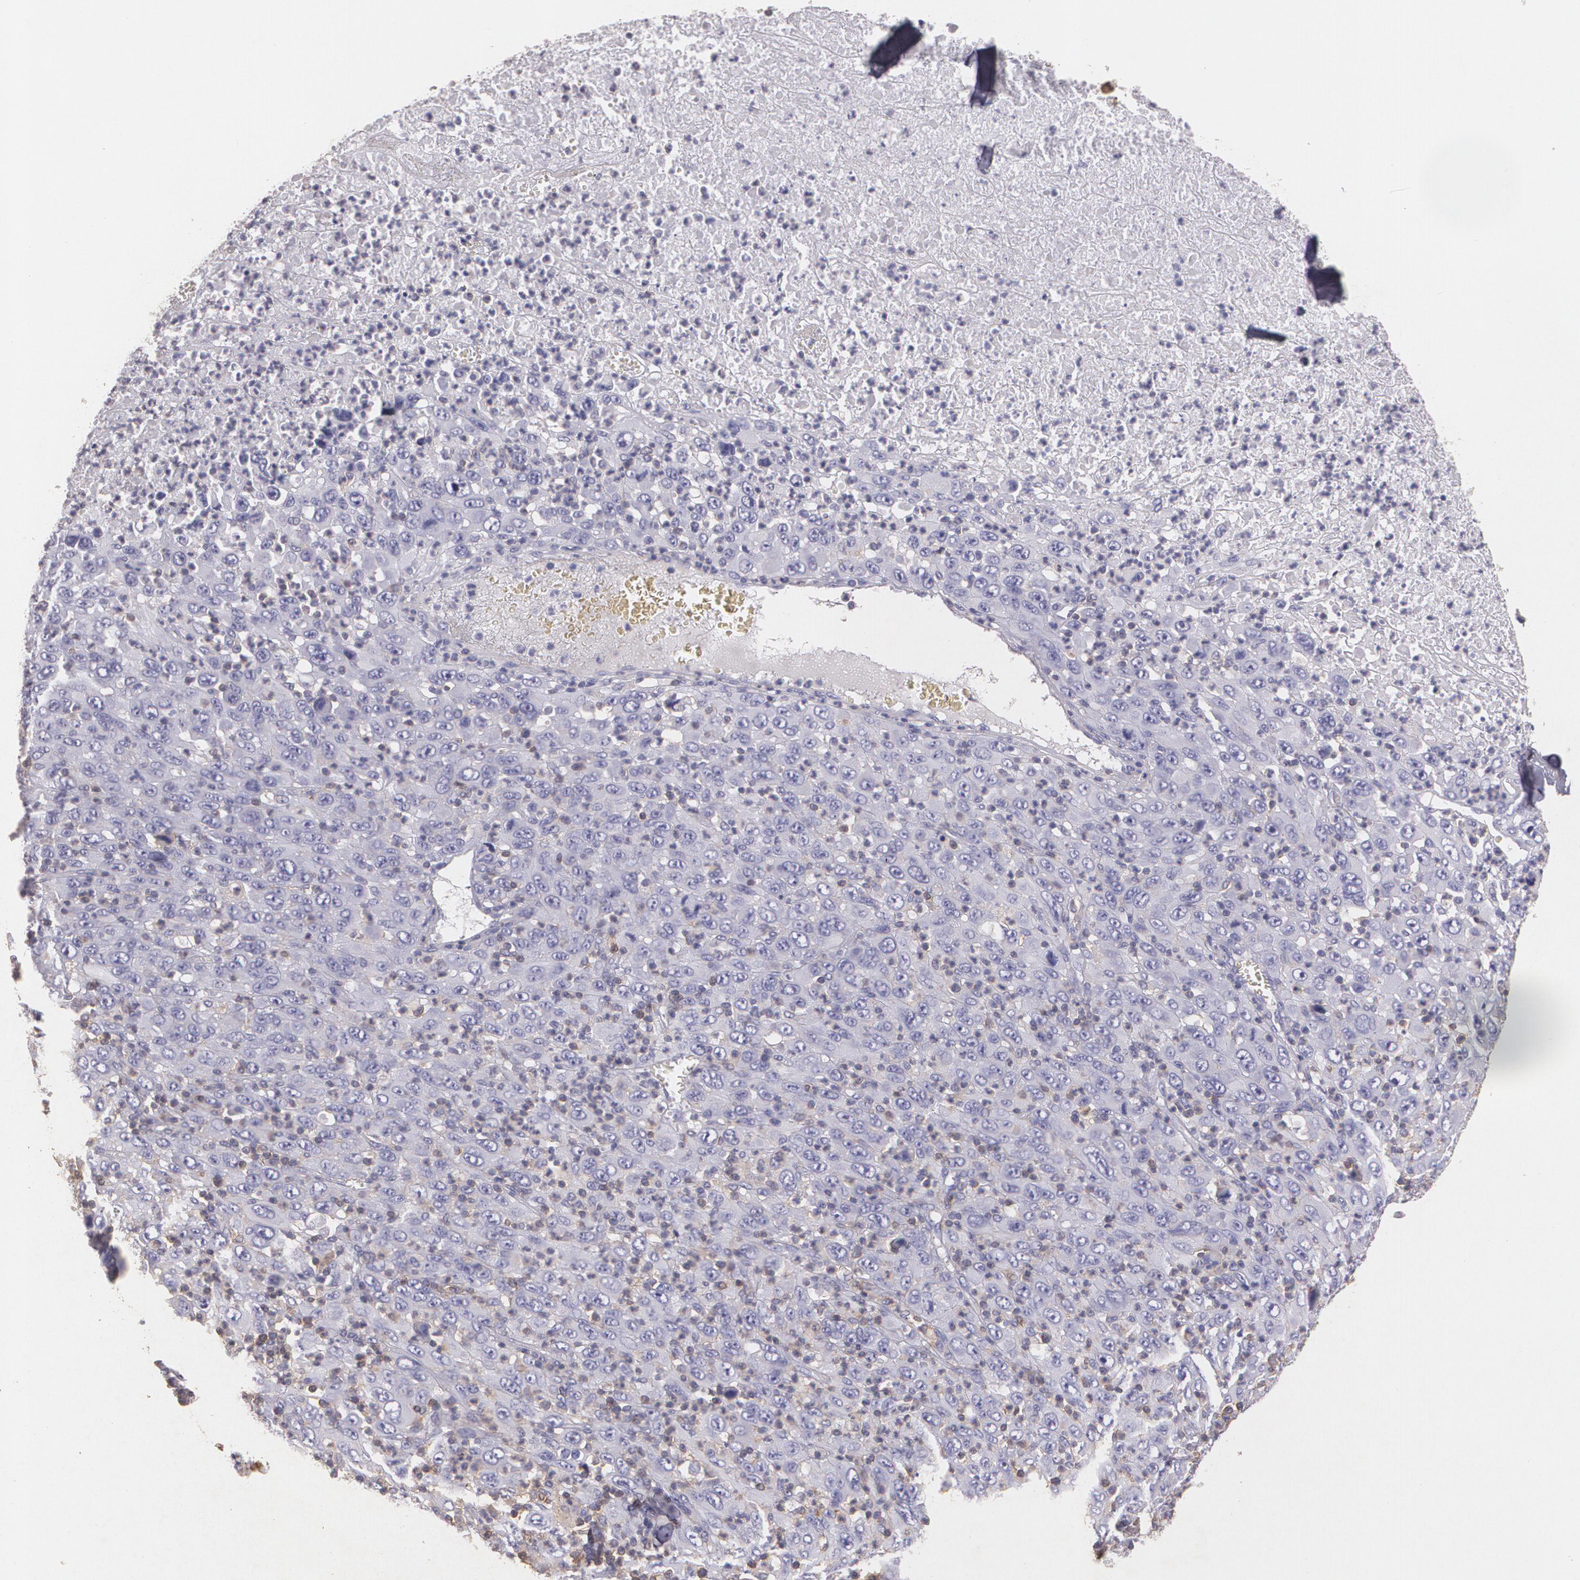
{"staining": {"intensity": "negative", "quantity": "none", "location": "none"}, "tissue": "melanoma", "cell_type": "Tumor cells", "image_type": "cancer", "snomed": [{"axis": "morphology", "description": "Malignant melanoma, Metastatic site"}, {"axis": "topography", "description": "Skin"}], "caption": "Immunohistochemistry (IHC) photomicrograph of malignant melanoma (metastatic site) stained for a protein (brown), which shows no expression in tumor cells. (IHC, brightfield microscopy, high magnification).", "gene": "TGFBR1", "patient": {"sex": "female", "age": 56}}